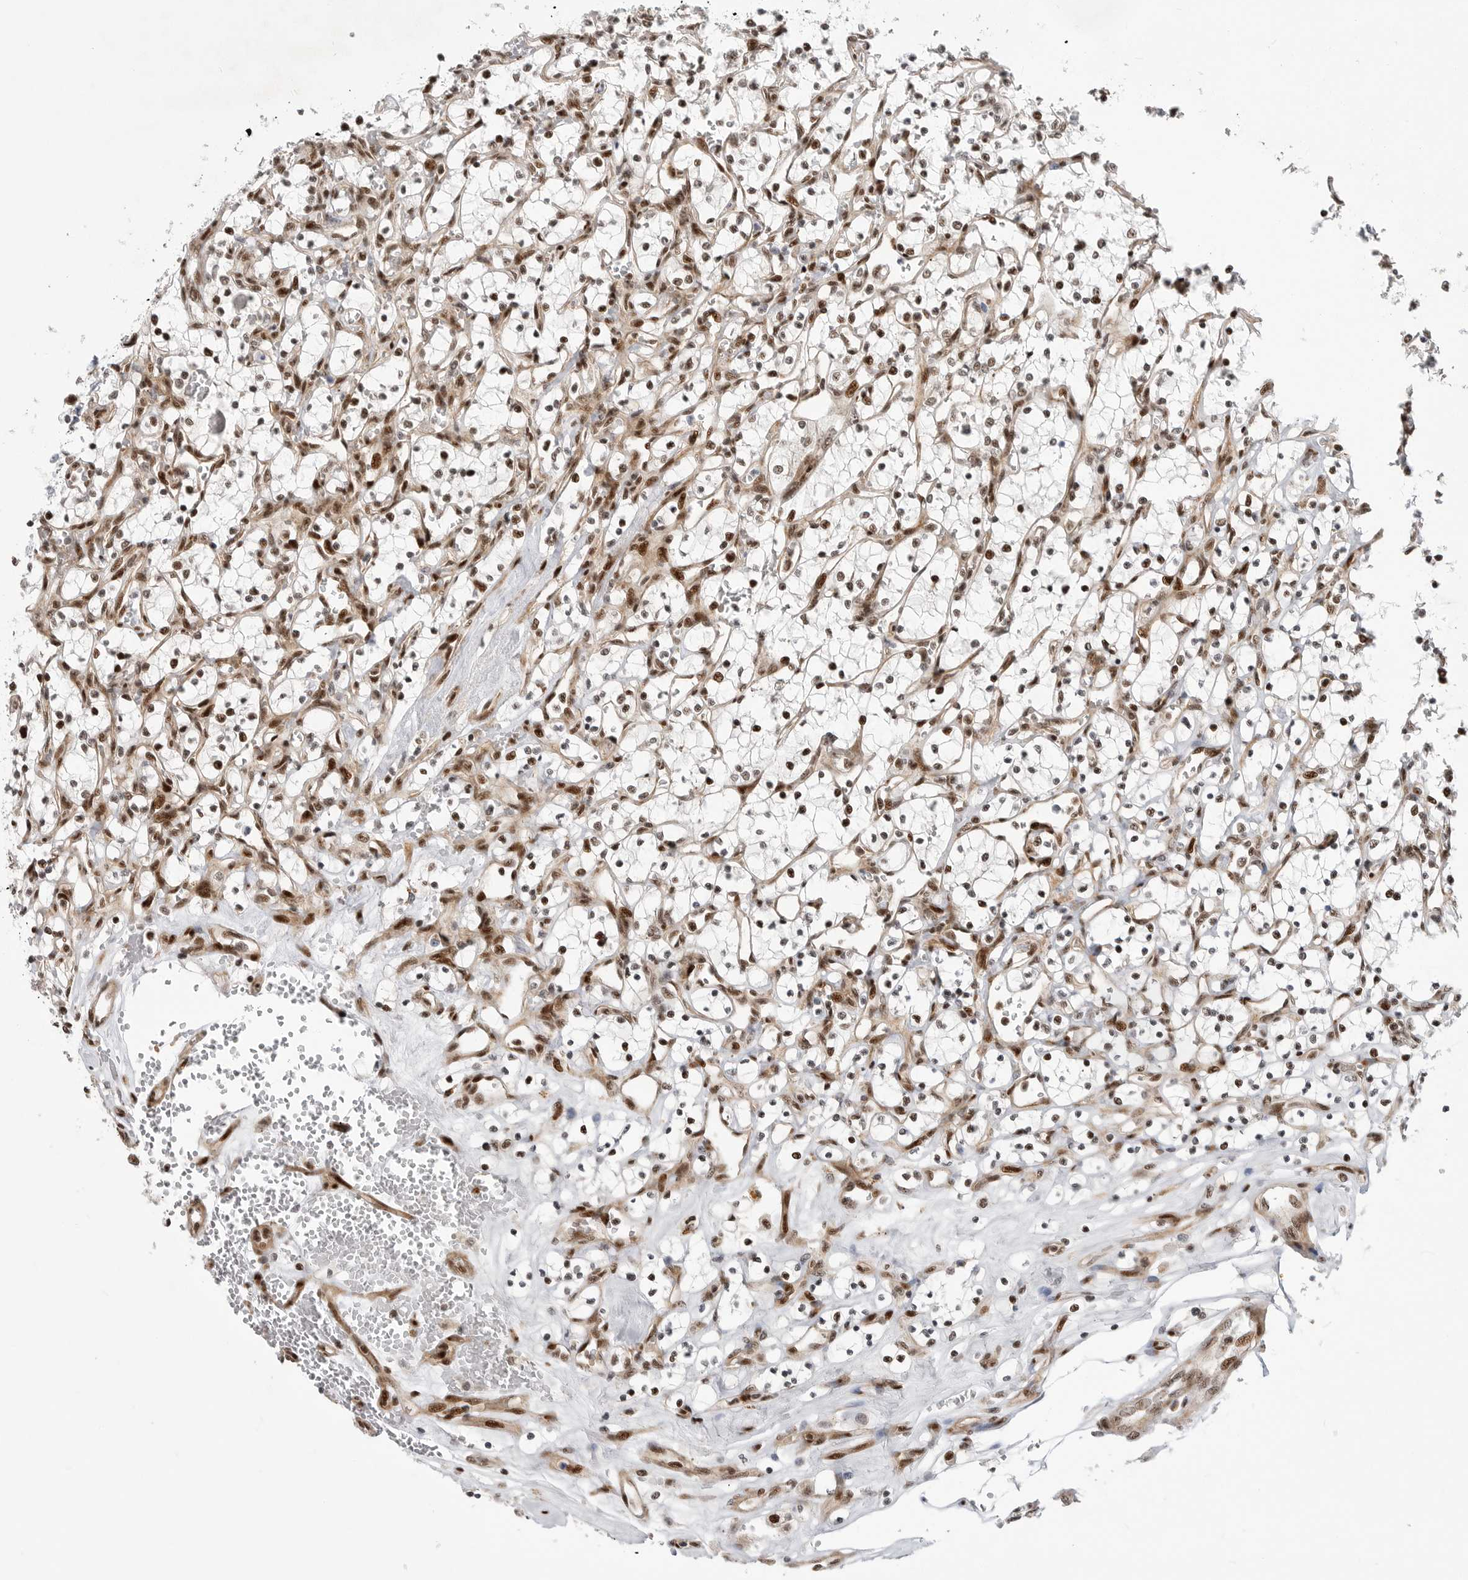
{"staining": {"intensity": "strong", "quantity": ">75%", "location": "nuclear"}, "tissue": "renal cancer", "cell_type": "Tumor cells", "image_type": "cancer", "snomed": [{"axis": "morphology", "description": "Adenocarcinoma, NOS"}, {"axis": "topography", "description": "Kidney"}], "caption": "Immunohistochemical staining of human renal cancer demonstrates high levels of strong nuclear protein positivity in approximately >75% of tumor cells.", "gene": "GPATCH2", "patient": {"sex": "female", "age": 69}}